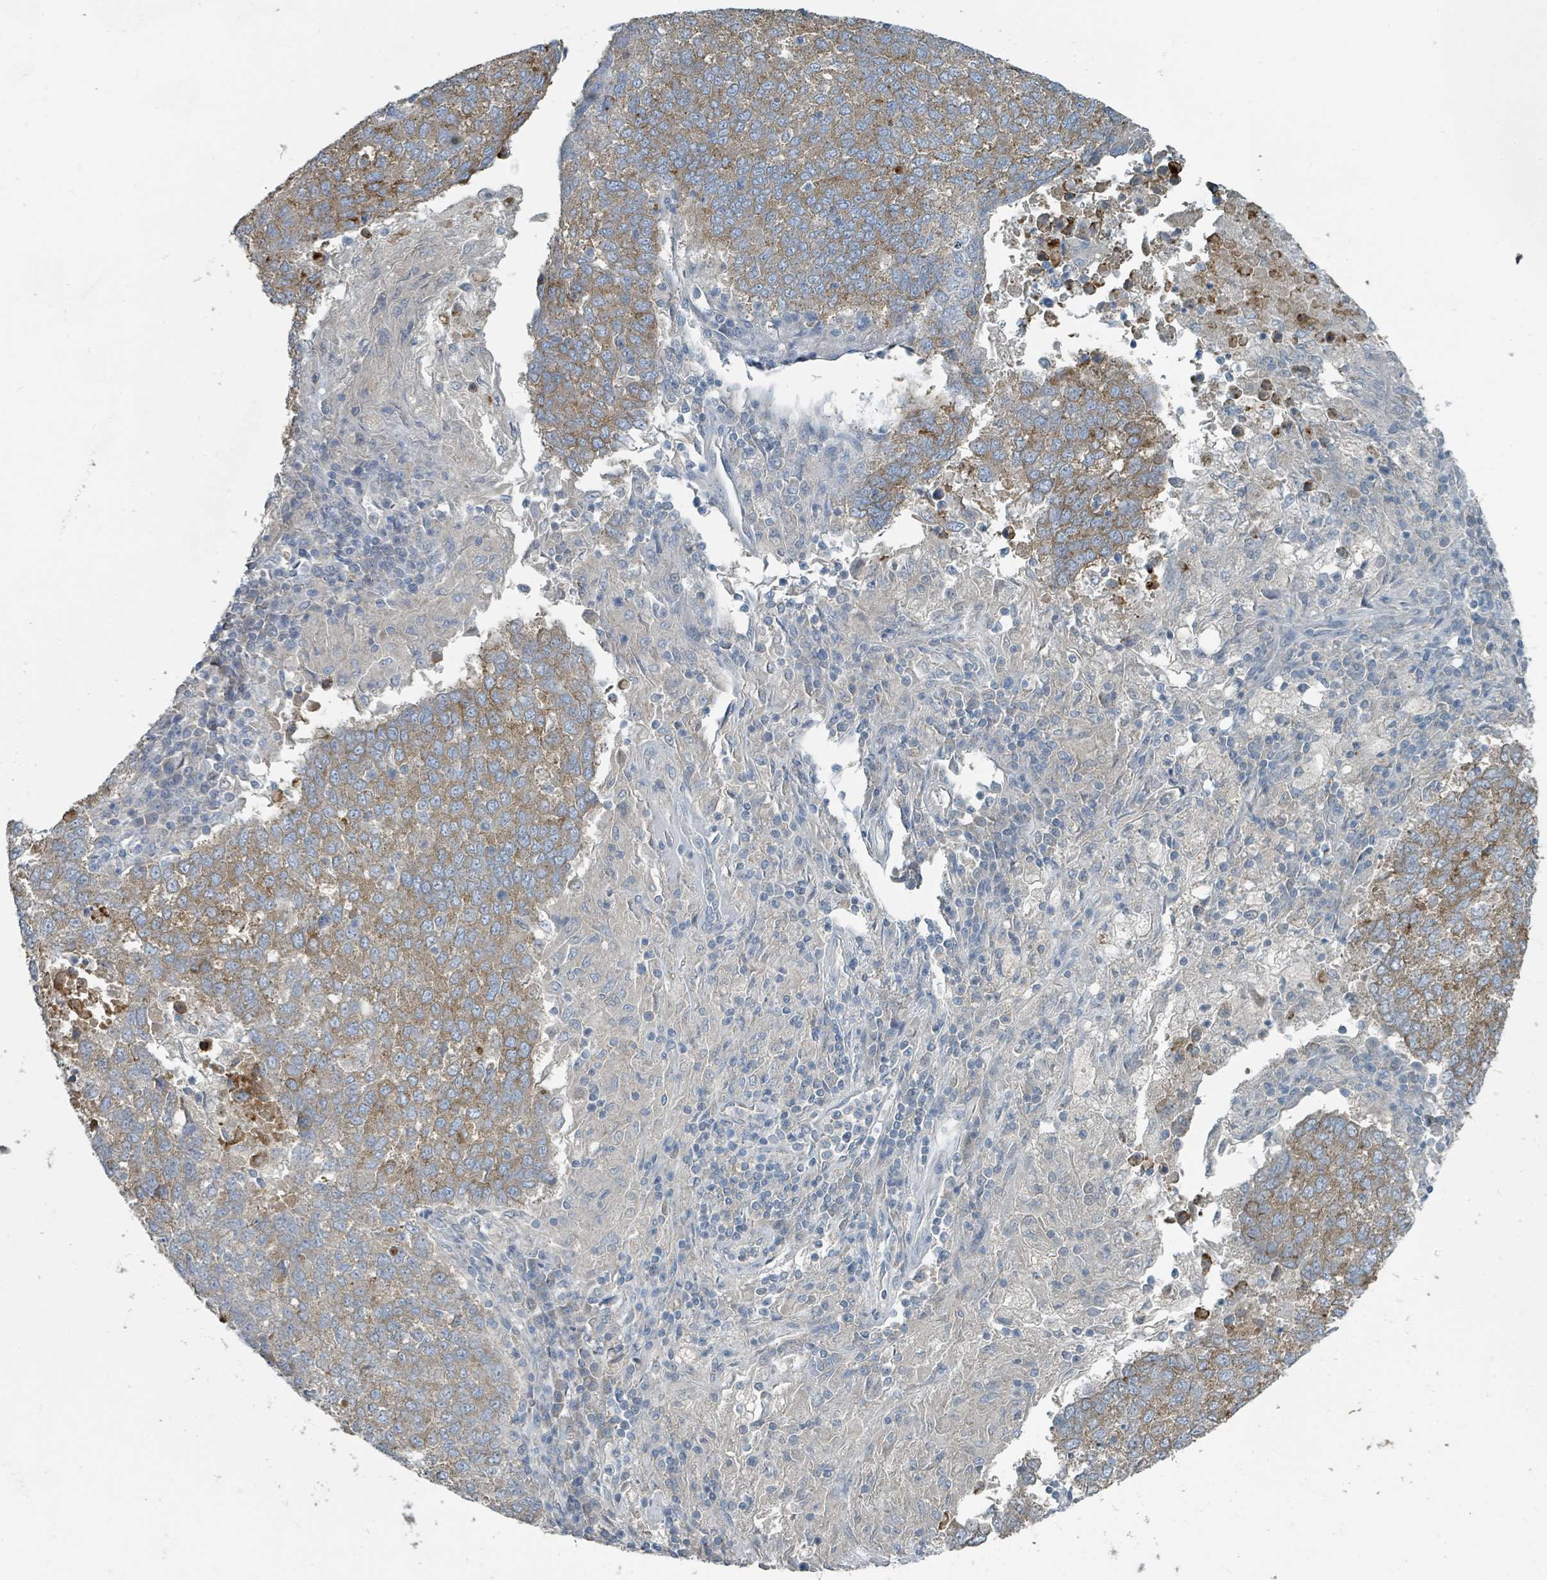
{"staining": {"intensity": "moderate", "quantity": ">75%", "location": "cytoplasmic/membranous"}, "tissue": "lung cancer", "cell_type": "Tumor cells", "image_type": "cancer", "snomed": [{"axis": "morphology", "description": "Squamous cell carcinoma, NOS"}, {"axis": "topography", "description": "Lung"}], "caption": "An image of human lung squamous cell carcinoma stained for a protein displays moderate cytoplasmic/membranous brown staining in tumor cells.", "gene": "RASA4", "patient": {"sex": "male", "age": 73}}